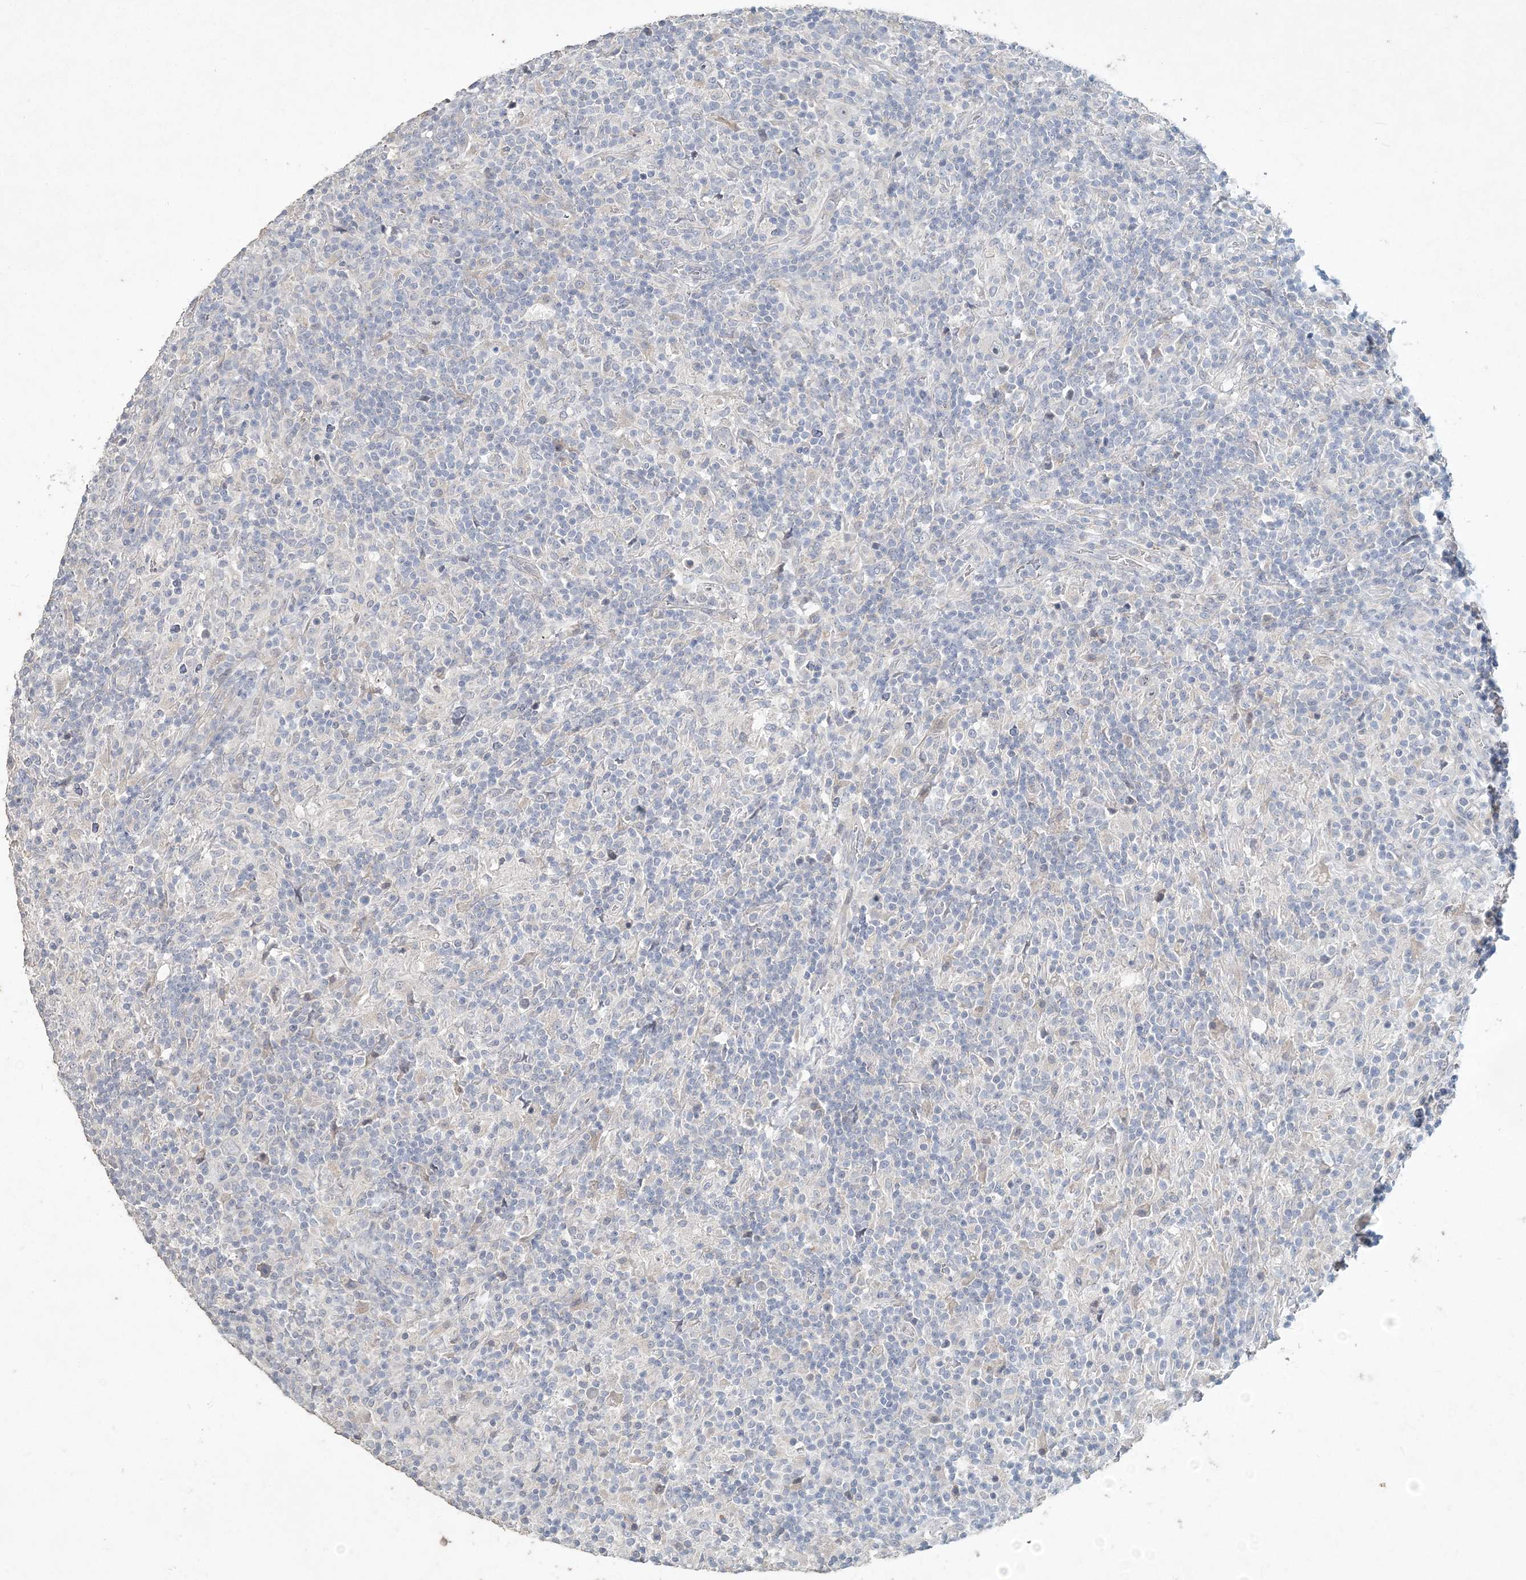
{"staining": {"intensity": "negative", "quantity": "none", "location": "none"}, "tissue": "lymphoma", "cell_type": "Tumor cells", "image_type": "cancer", "snomed": [{"axis": "morphology", "description": "Hodgkin's disease, NOS"}, {"axis": "topography", "description": "Lymph node"}], "caption": "Immunohistochemistry of human lymphoma exhibits no positivity in tumor cells.", "gene": "DNAH5", "patient": {"sex": "male", "age": 70}}